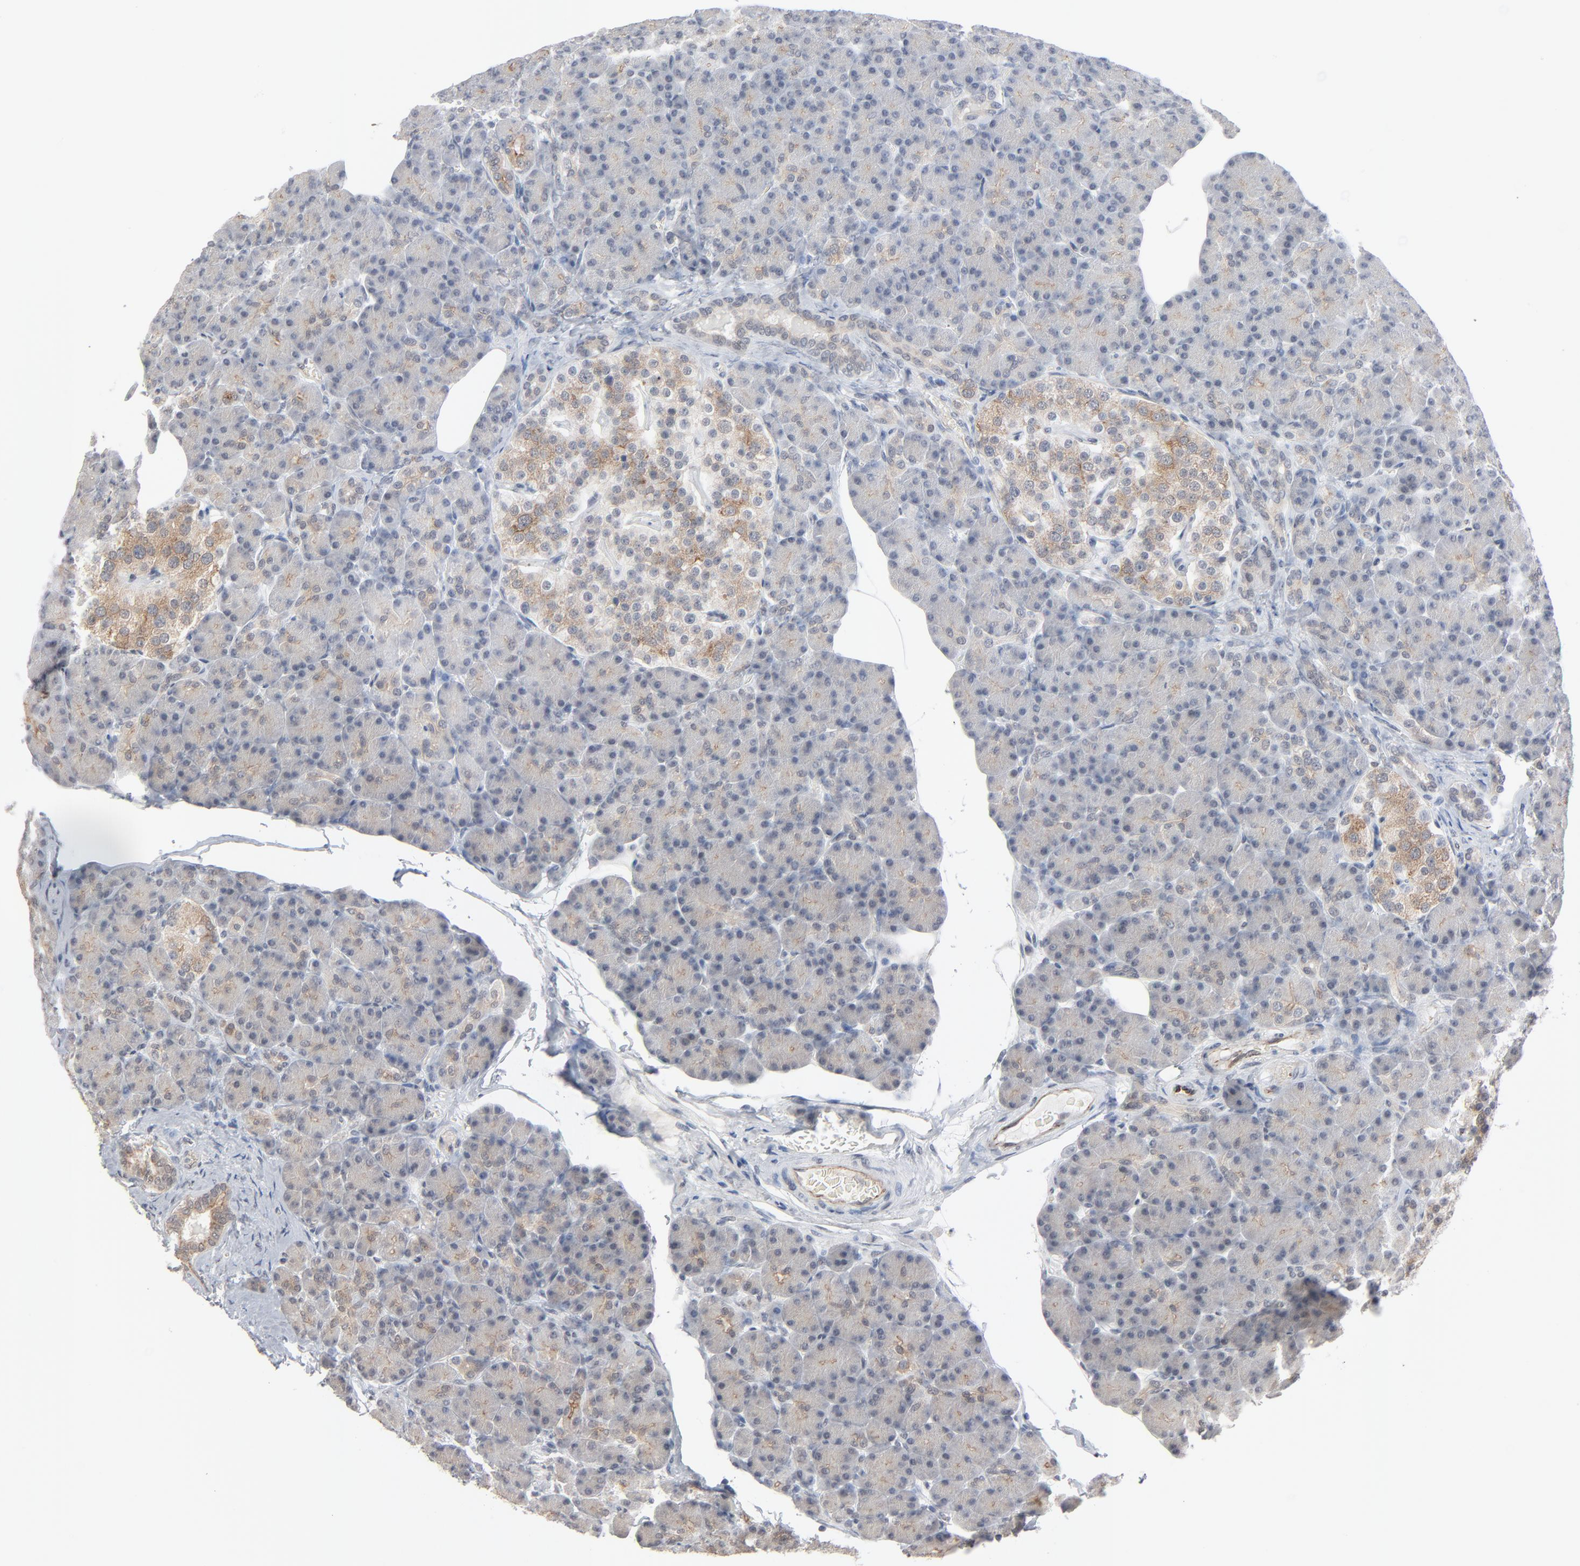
{"staining": {"intensity": "negative", "quantity": "none", "location": "none"}, "tissue": "pancreas", "cell_type": "Exocrine glandular cells", "image_type": "normal", "snomed": [{"axis": "morphology", "description": "Normal tissue, NOS"}, {"axis": "topography", "description": "Pancreas"}], "caption": "Exocrine glandular cells are negative for brown protein staining in benign pancreas. (Stains: DAB (3,3'-diaminobenzidine) immunohistochemistry (IHC) with hematoxylin counter stain, Microscopy: brightfield microscopy at high magnification).", "gene": "ITPR3", "patient": {"sex": "female", "age": 43}}